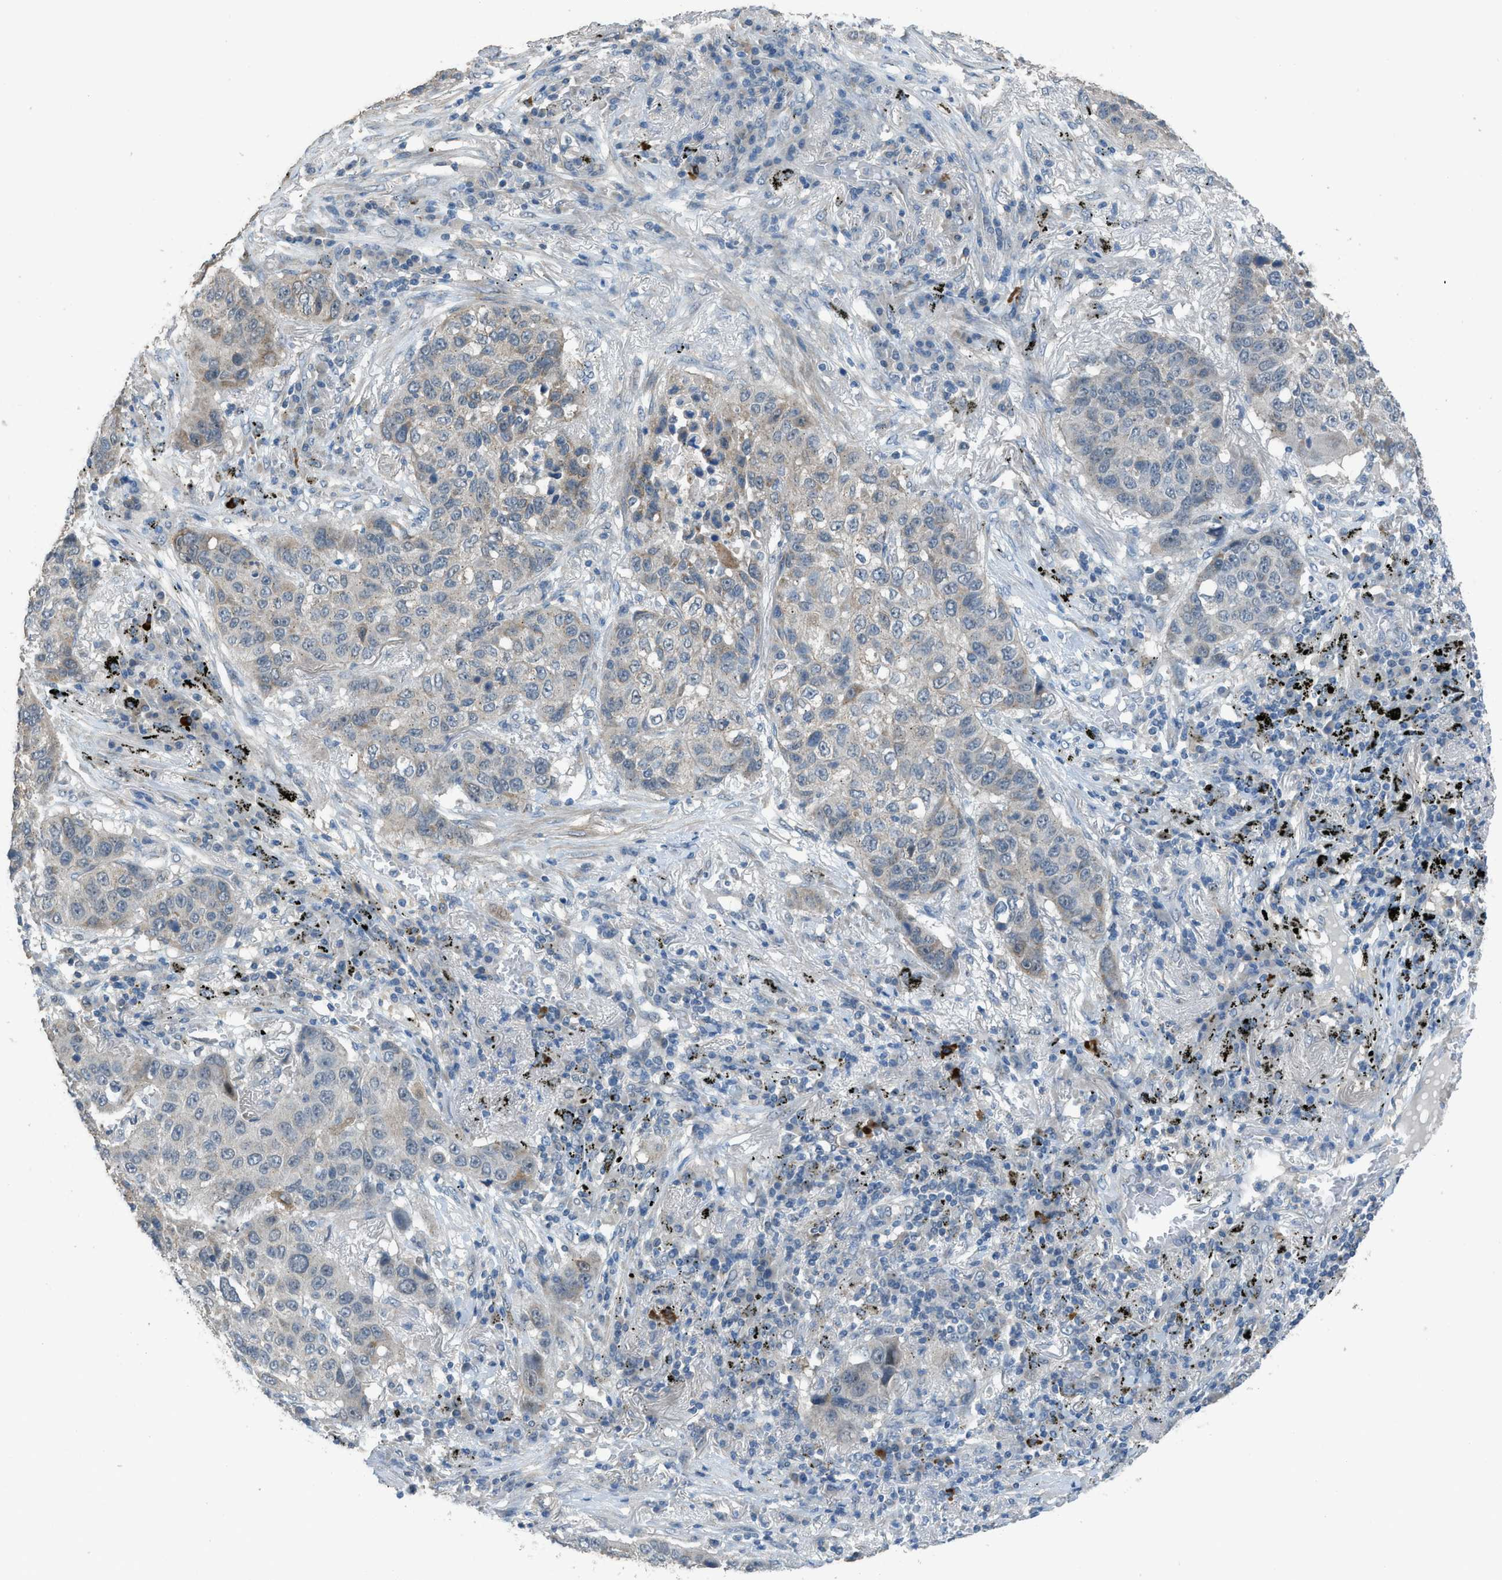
{"staining": {"intensity": "weak", "quantity": "<25%", "location": "cytoplasmic/membranous"}, "tissue": "lung cancer", "cell_type": "Tumor cells", "image_type": "cancer", "snomed": [{"axis": "morphology", "description": "Squamous cell carcinoma, NOS"}, {"axis": "topography", "description": "Lung"}], "caption": "This is an immunohistochemistry histopathology image of squamous cell carcinoma (lung). There is no positivity in tumor cells.", "gene": "TIMD4", "patient": {"sex": "male", "age": 57}}